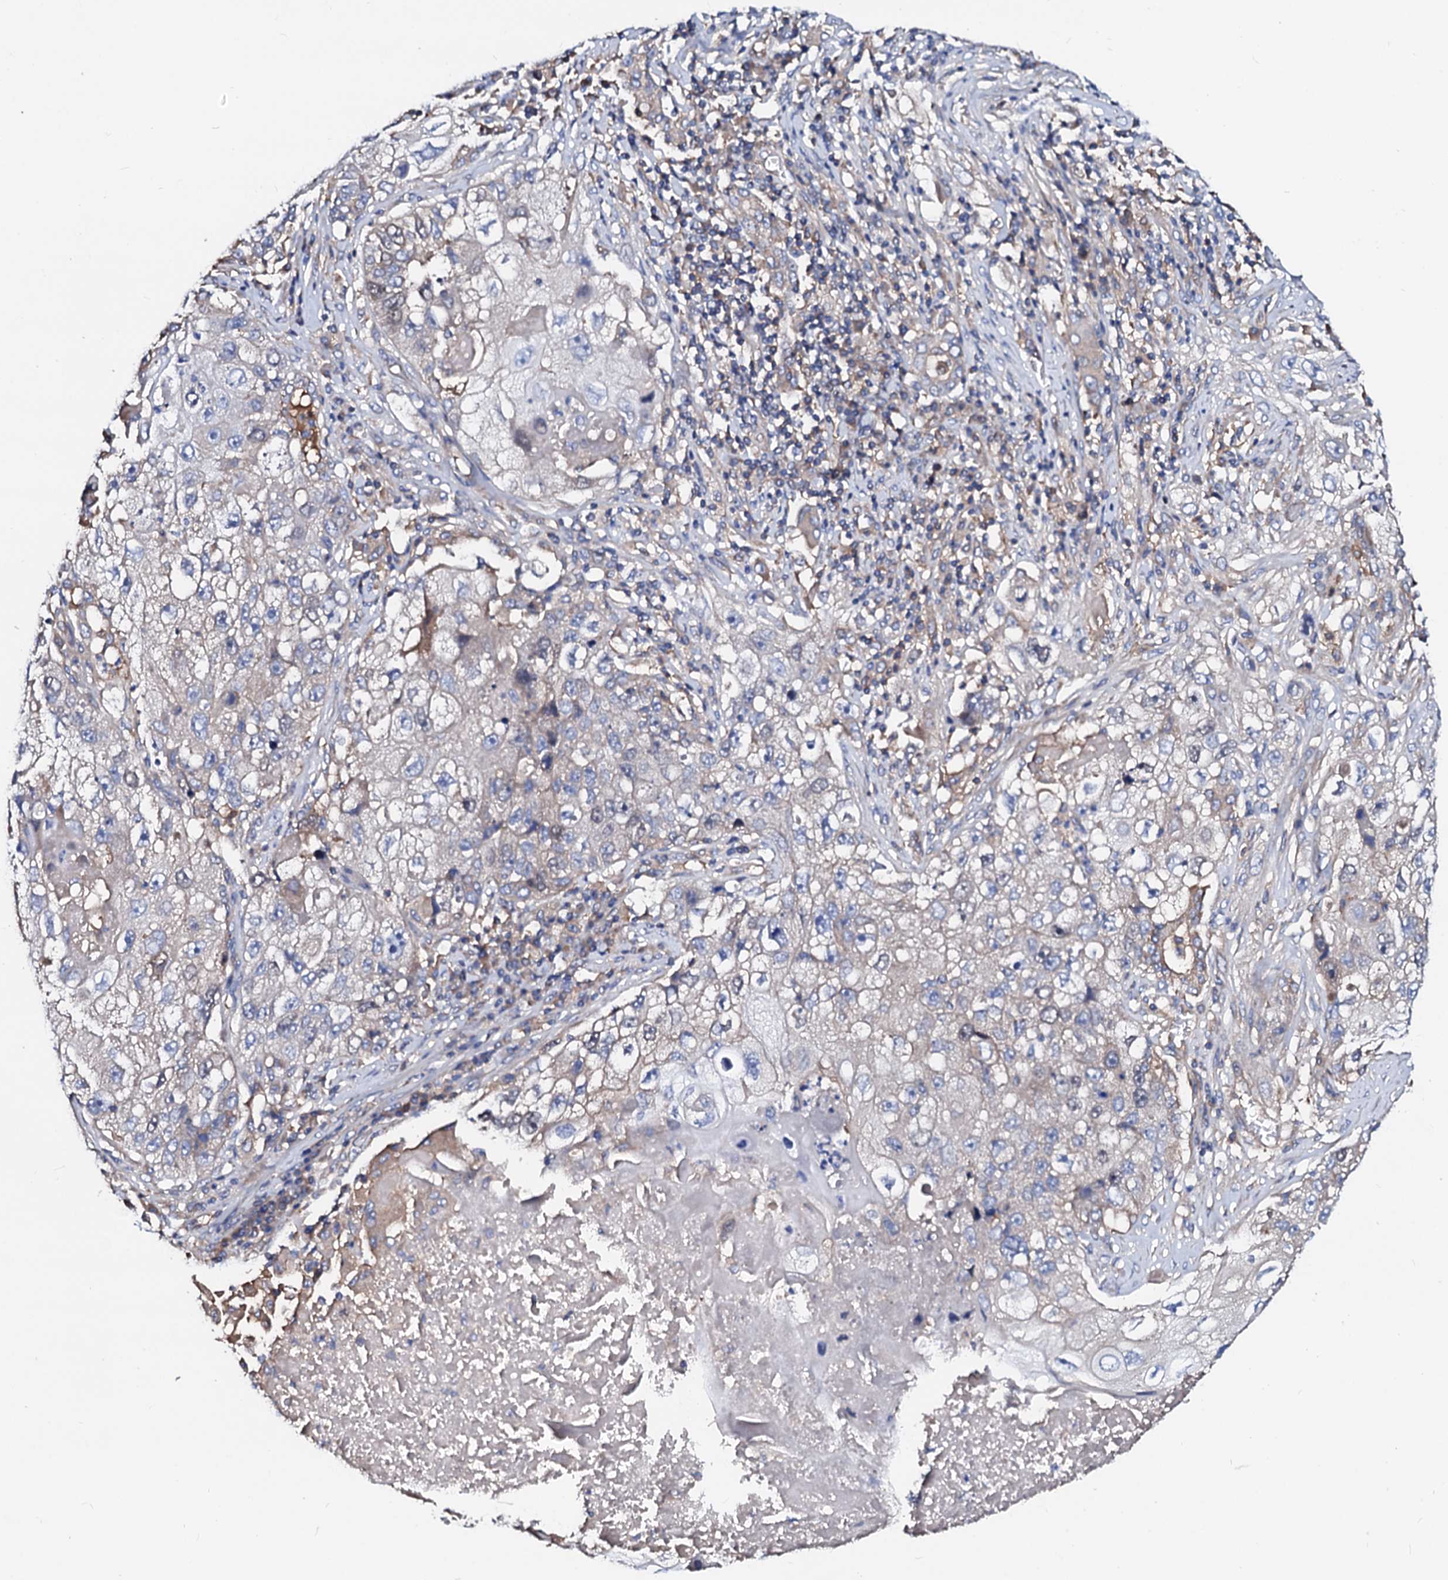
{"staining": {"intensity": "negative", "quantity": "none", "location": "none"}, "tissue": "lung cancer", "cell_type": "Tumor cells", "image_type": "cancer", "snomed": [{"axis": "morphology", "description": "Squamous cell carcinoma, NOS"}, {"axis": "topography", "description": "Lung"}], "caption": "This micrograph is of lung squamous cell carcinoma stained with immunohistochemistry (IHC) to label a protein in brown with the nuclei are counter-stained blue. There is no expression in tumor cells.", "gene": "CSKMT", "patient": {"sex": "male", "age": 61}}